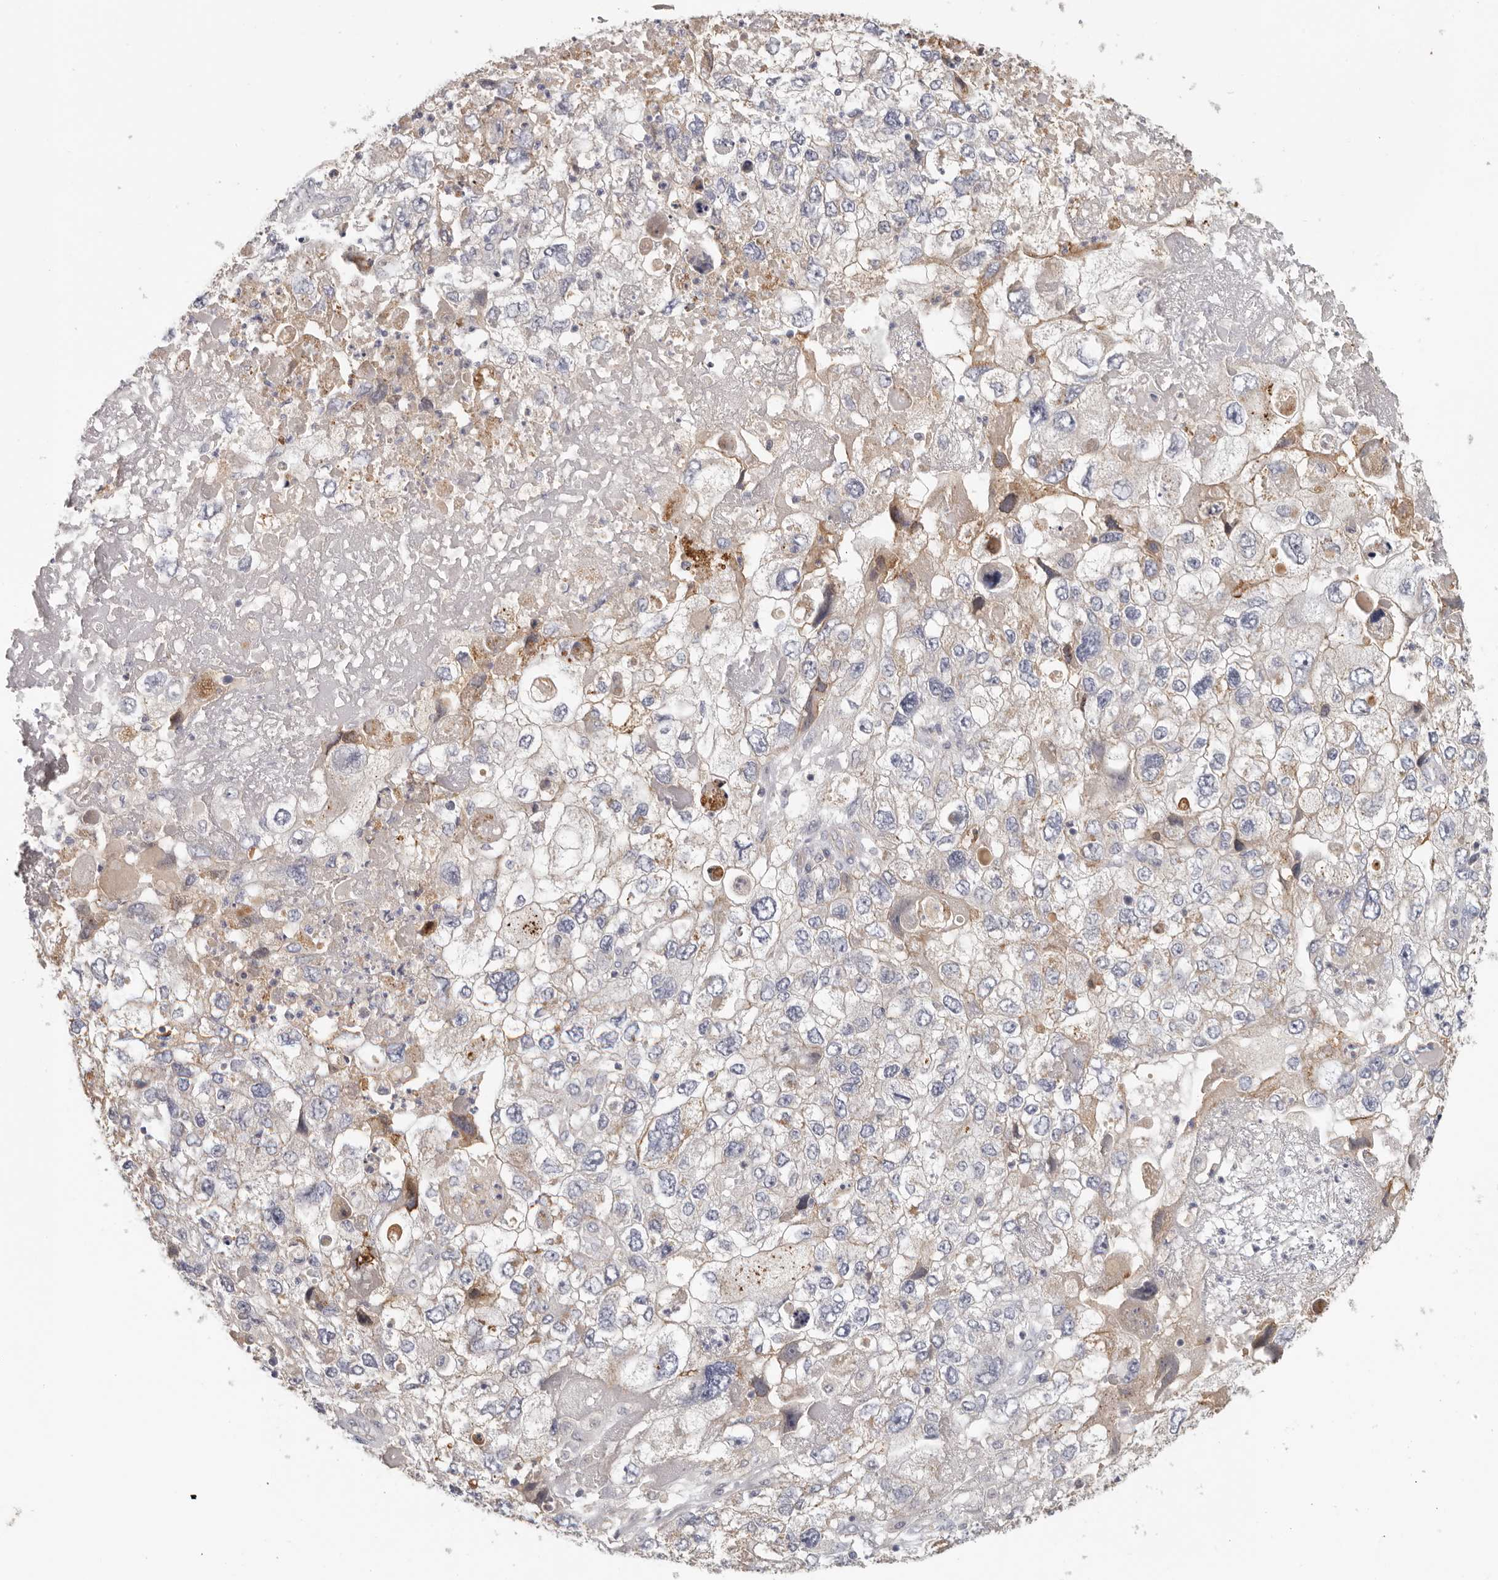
{"staining": {"intensity": "weak", "quantity": "<25%", "location": "cytoplasmic/membranous"}, "tissue": "endometrial cancer", "cell_type": "Tumor cells", "image_type": "cancer", "snomed": [{"axis": "morphology", "description": "Adenocarcinoma, NOS"}, {"axis": "topography", "description": "Endometrium"}], "caption": "High power microscopy image of an IHC image of adenocarcinoma (endometrial), revealing no significant expression in tumor cells.", "gene": "ANXA9", "patient": {"sex": "female", "age": 49}}